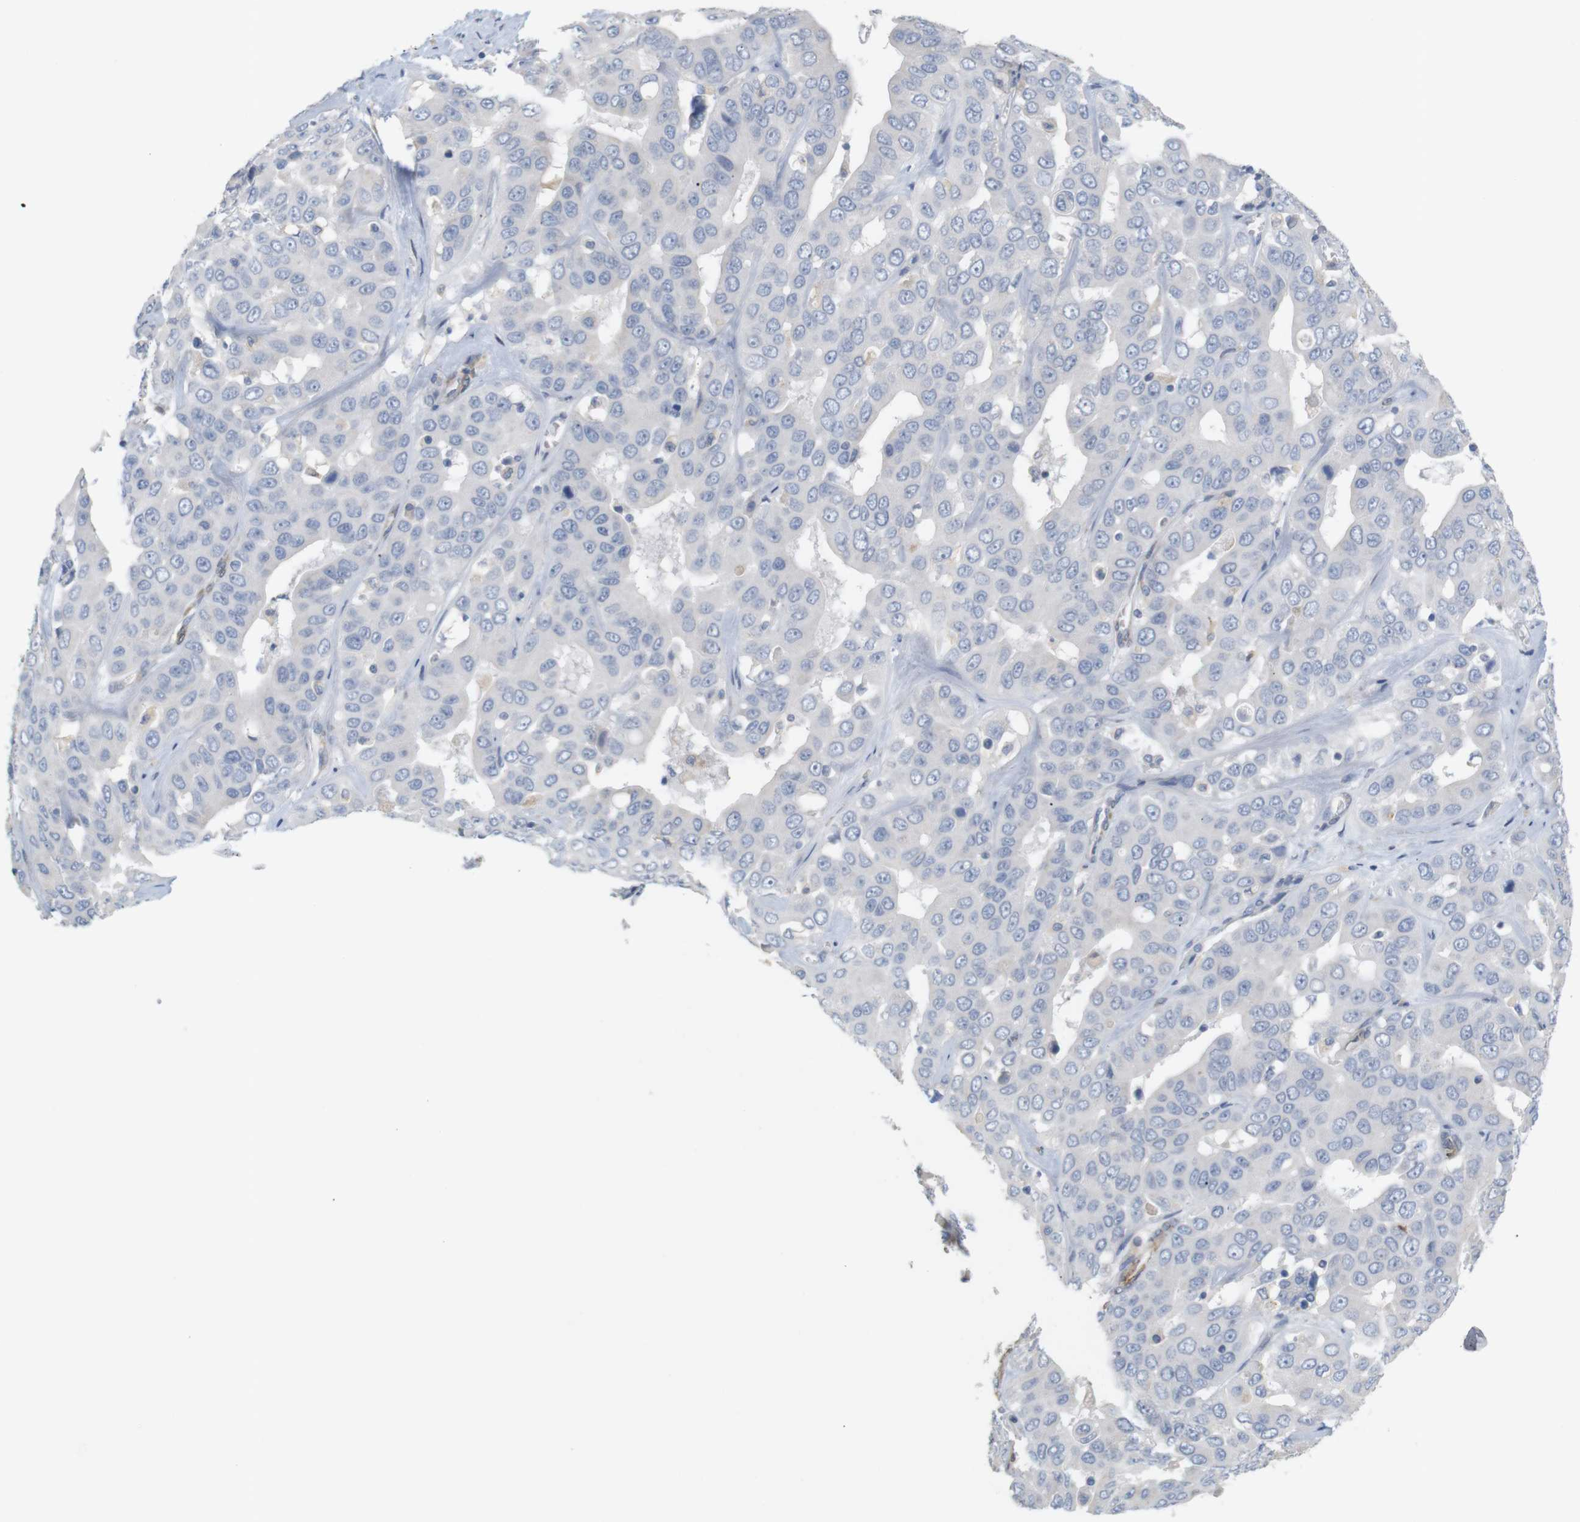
{"staining": {"intensity": "negative", "quantity": "none", "location": "none"}, "tissue": "liver cancer", "cell_type": "Tumor cells", "image_type": "cancer", "snomed": [{"axis": "morphology", "description": "Cholangiocarcinoma"}, {"axis": "topography", "description": "Liver"}], "caption": "An image of human liver cancer (cholangiocarcinoma) is negative for staining in tumor cells.", "gene": "ITPR1", "patient": {"sex": "female", "age": 52}}